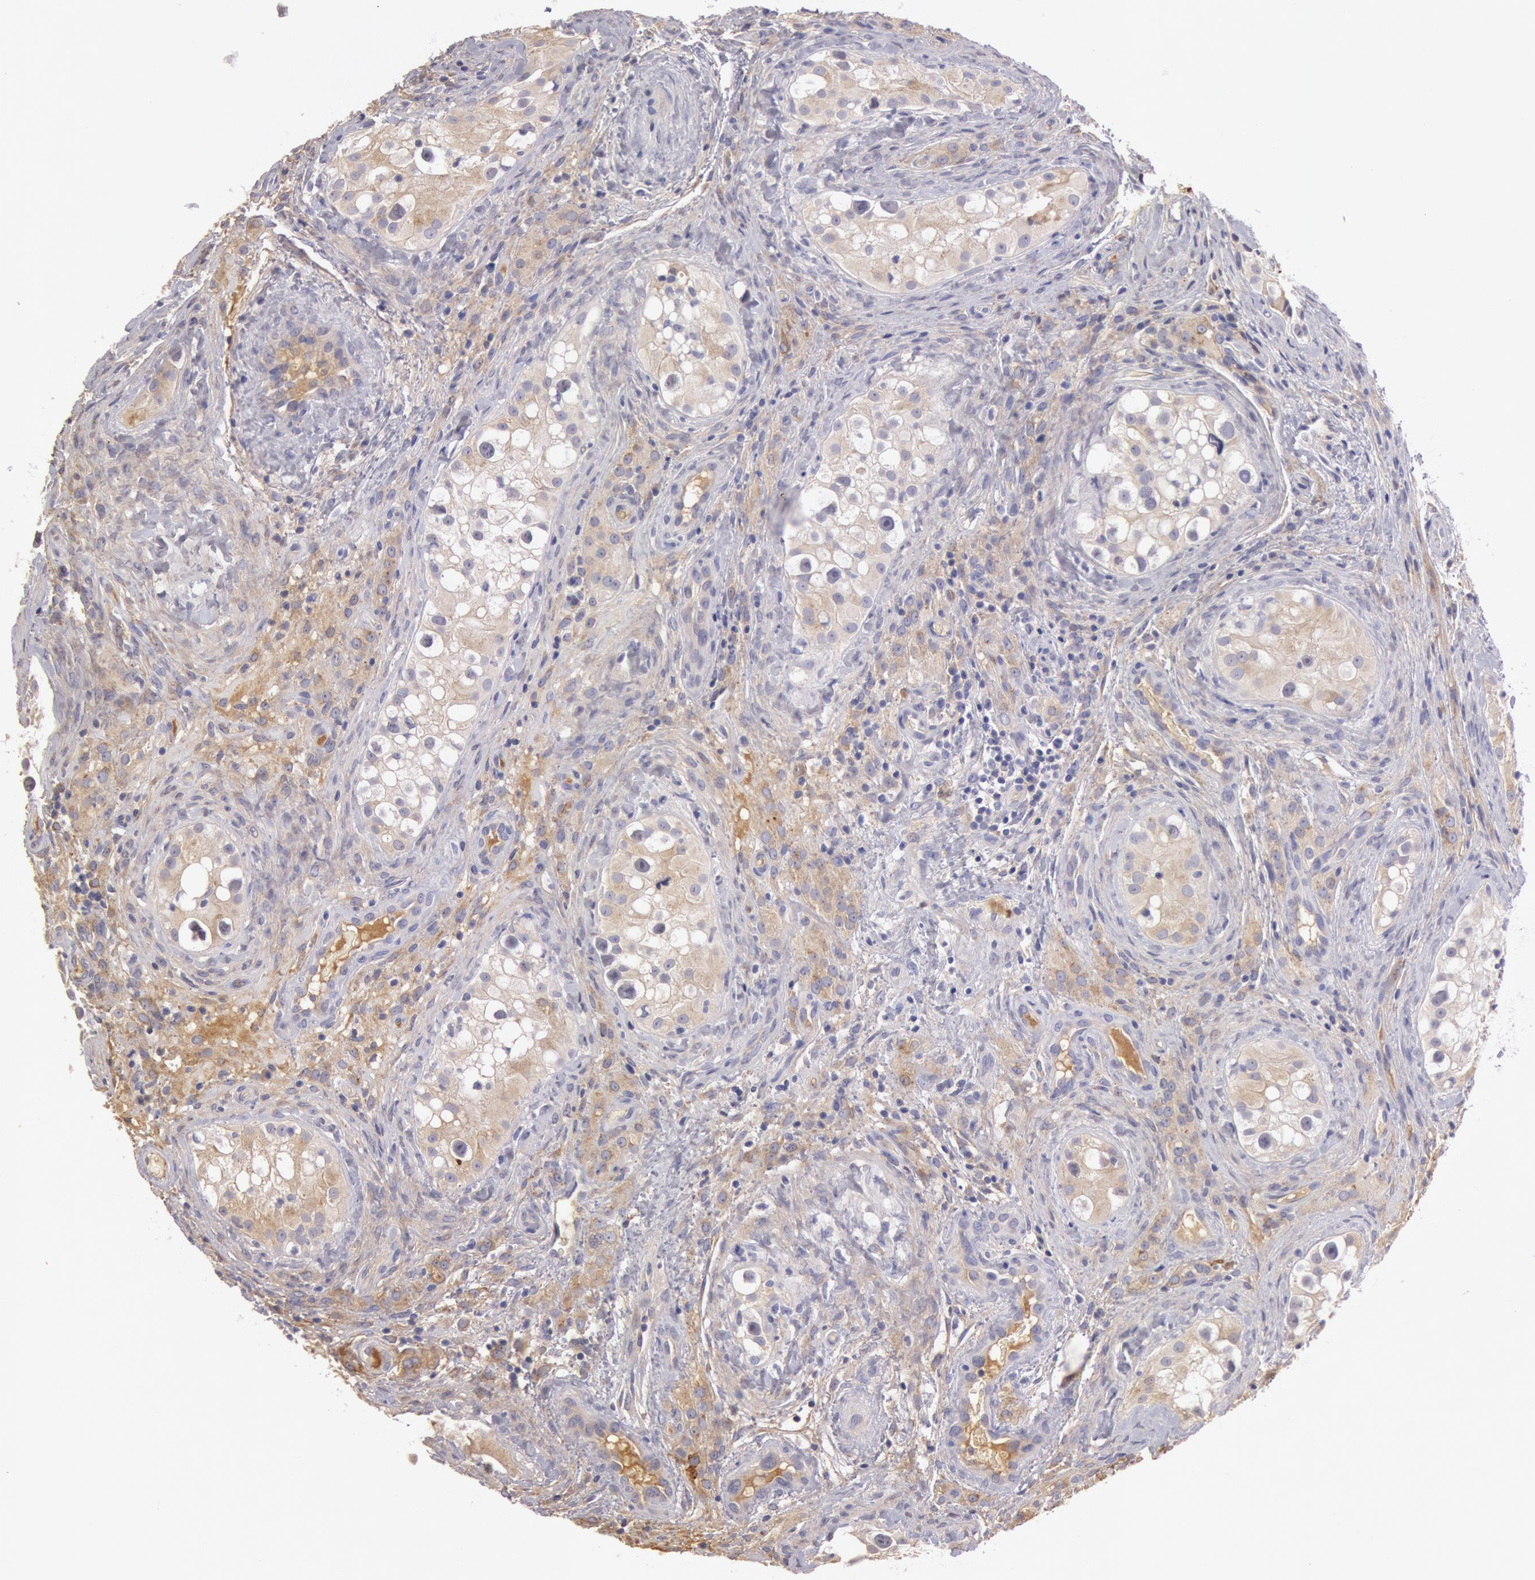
{"staining": {"intensity": "negative", "quantity": "none", "location": "none"}, "tissue": "testis cancer", "cell_type": "Tumor cells", "image_type": "cancer", "snomed": [{"axis": "morphology", "description": "Carcinoma, Embryonal, NOS"}, {"axis": "topography", "description": "Testis"}], "caption": "IHC photomicrograph of neoplastic tissue: embryonal carcinoma (testis) stained with DAB (3,3'-diaminobenzidine) exhibits no significant protein positivity in tumor cells.", "gene": "C1R", "patient": {"sex": "male", "age": 31}}